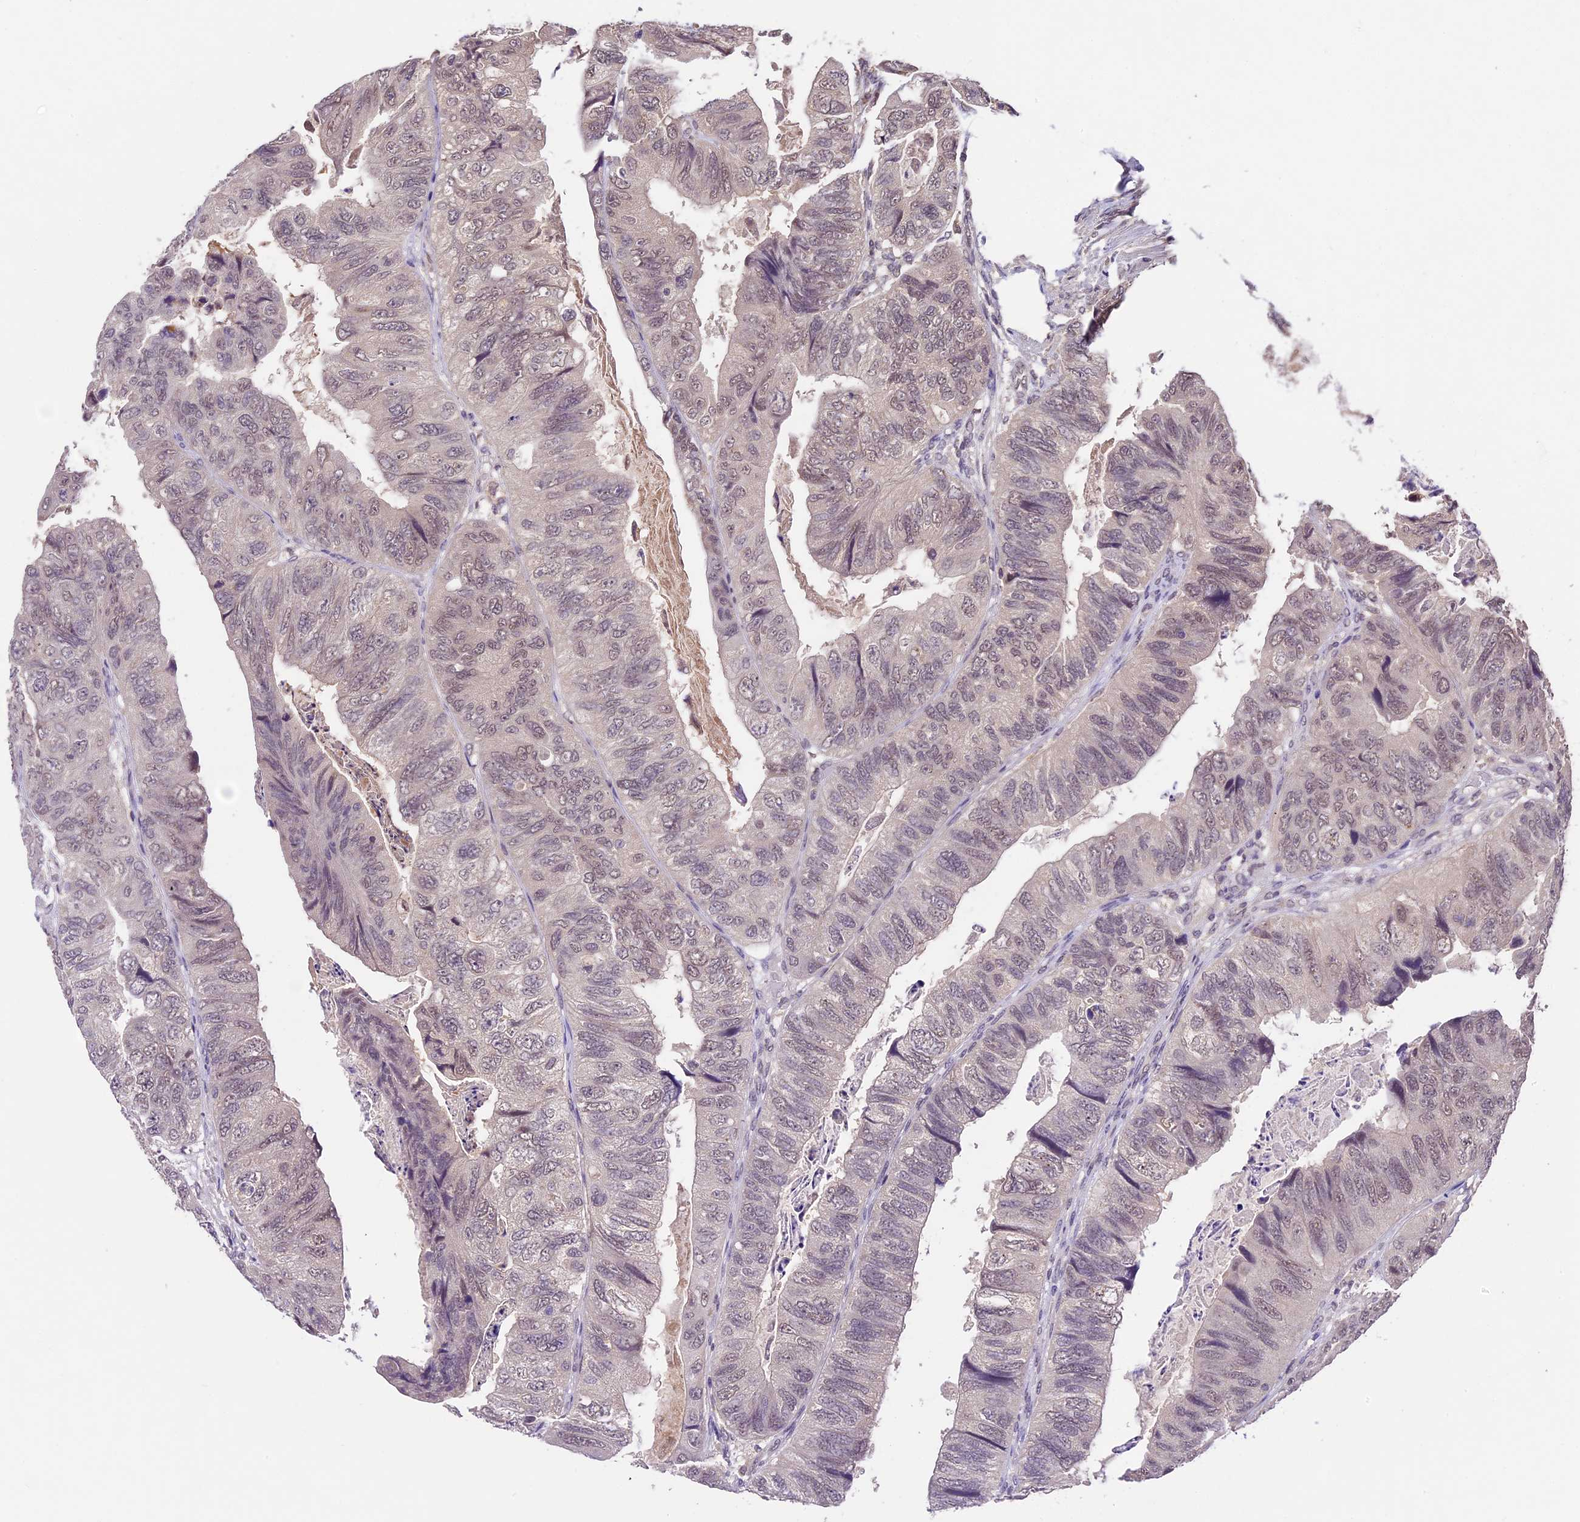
{"staining": {"intensity": "weak", "quantity": "25%-75%", "location": "nuclear"}, "tissue": "colorectal cancer", "cell_type": "Tumor cells", "image_type": "cancer", "snomed": [{"axis": "morphology", "description": "Adenocarcinoma, NOS"}, {"axis": "topography", "description": "Rectum"}], "caption": "A micrograph of adenocarcinoma (colorectal) stained for a protein shows weak nuclear brown staining in tumor cells. (Stains: DAB (3,3'-diaminobenzidine) in brown, nuclei in blue, Microscopy: brightfield microscopy at high magnification).", "gene": "ATP10A", "patient": {"sex": "male", "age": 63}}